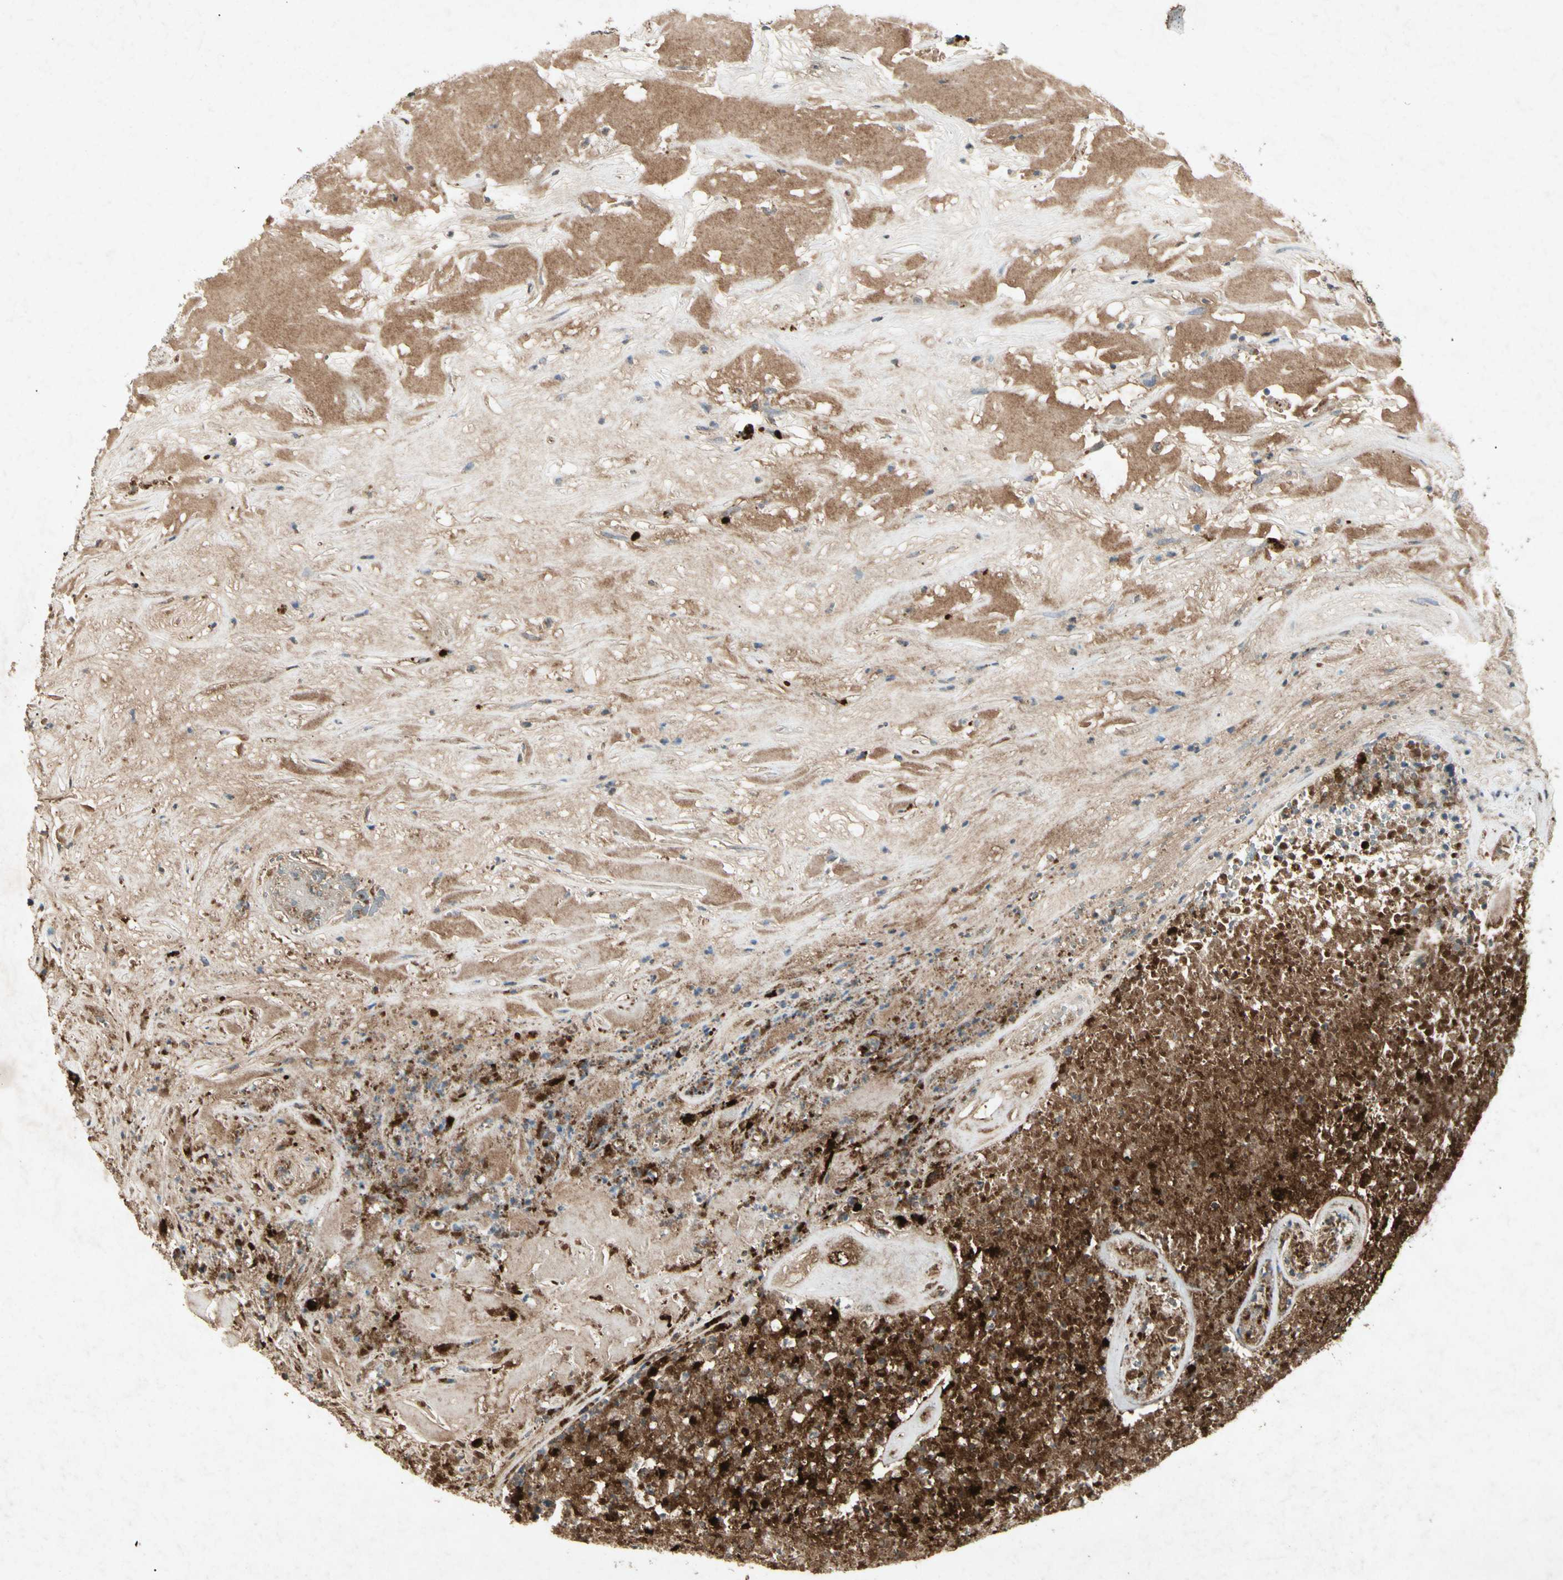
{"staining": {"intensity": "strong", "quantity": ">75%", "location": "cytoplasmic/membranous"}, "tissue": "urothelial cancer", "cell_type": "Tumor cells", "image_type": "cancer", "snomed": [{"axis": "morphology", "description": "Urothelial carcinoma, High grade"}, {"axis": "topography", "description": "Urinary bladder"}], "caption": "High-grade urothelial carcinoma stained with a brown dye displays strong cytoplasmic/membranous positive positivity in about >75% of tumor cells.", "gene": "CP", "patient": {"sex": "male", "age": 66}}